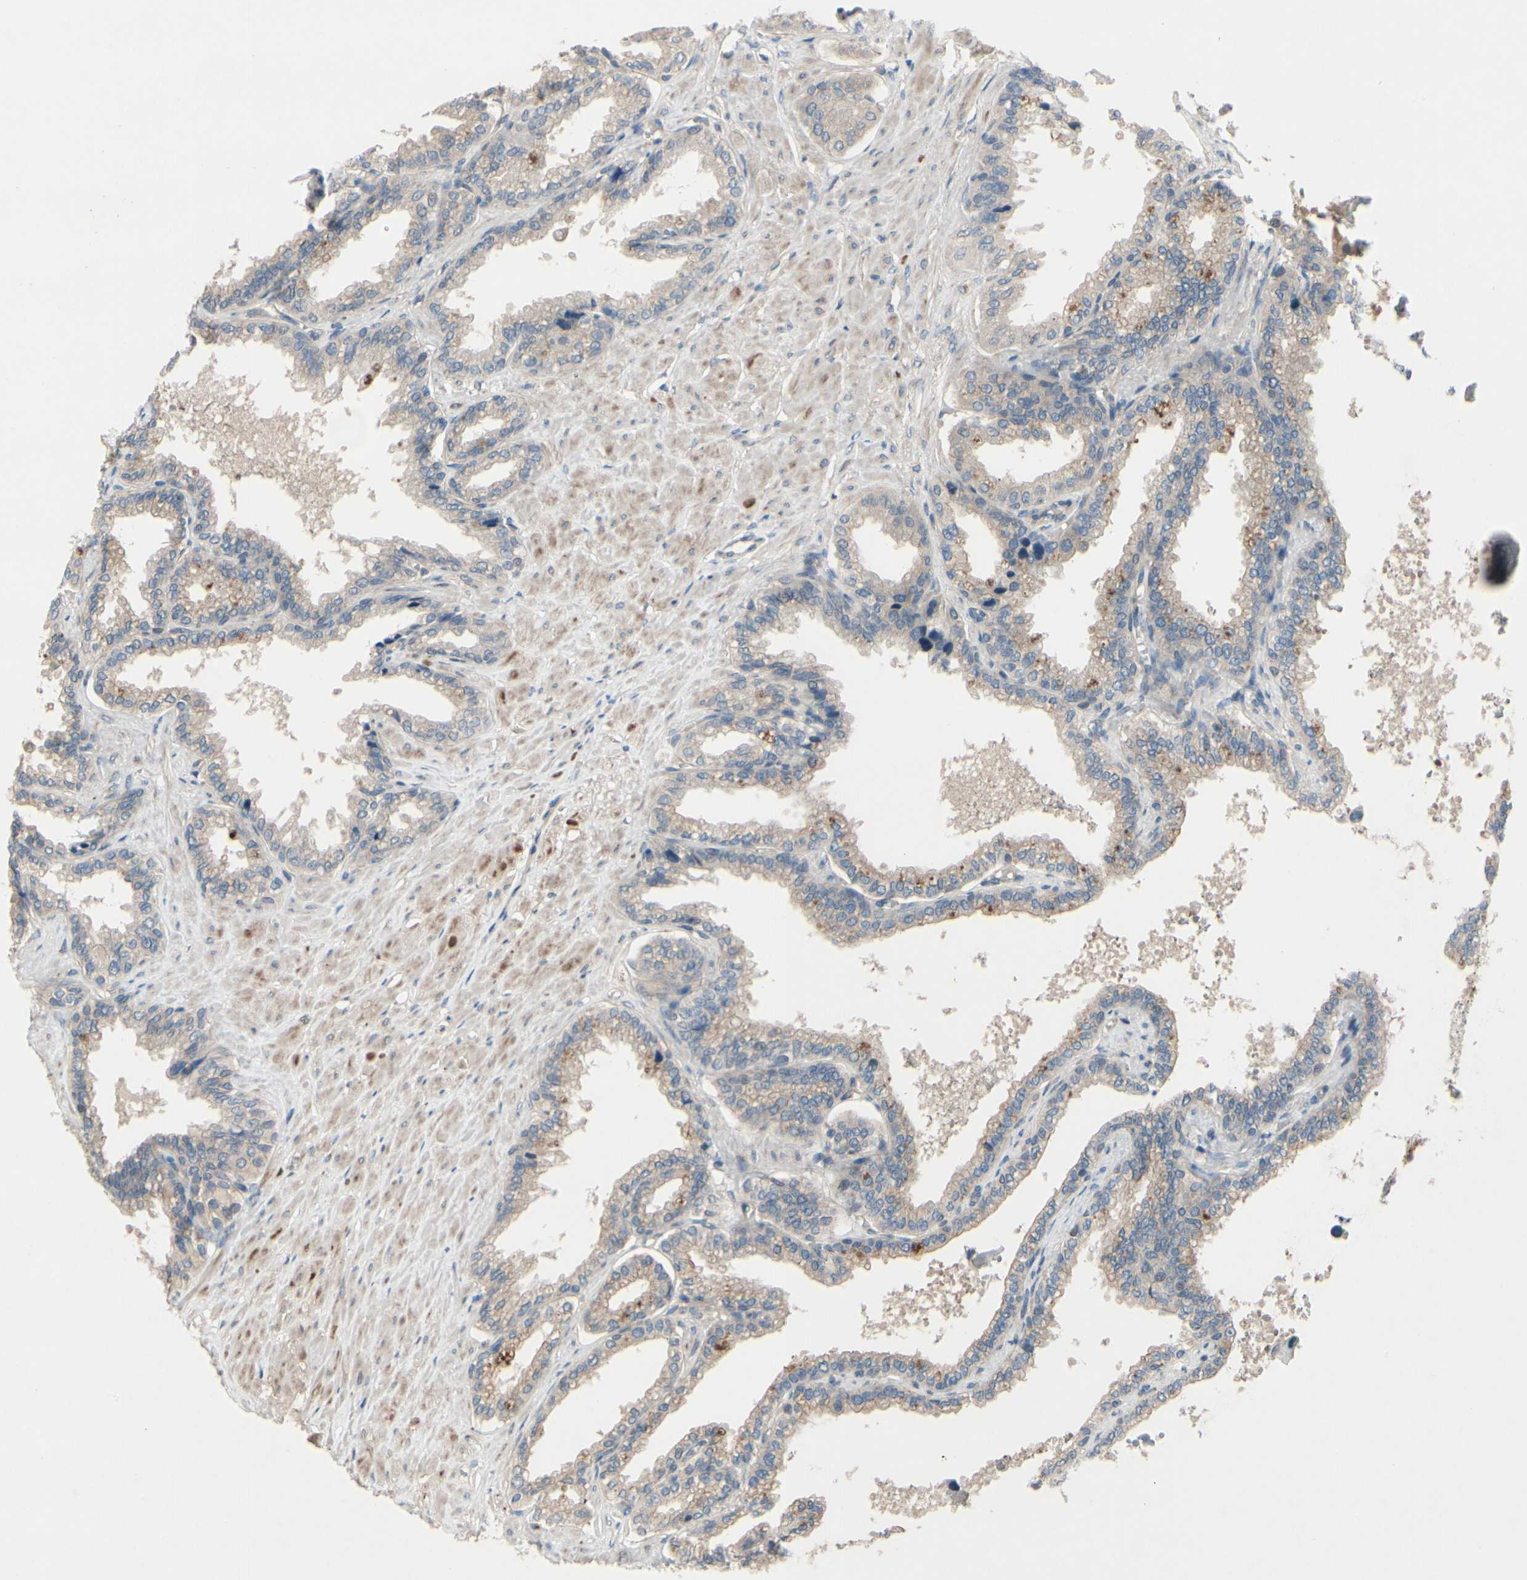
{"staining": {"intensity": "weak", "quantity": ">75%", "location": "cytoplasmic/membranous"}, "tissue": "seminal vesicle", "cell_type": "Glandular cells", "image_type": "normal", "snomed": [{"axis": "morphology", "description": "Normal tissue, NOS"}, {"axis": "topography", "description": "Seminal veicle"}], "caption": "Weak cytoplasmic/membranous protein positivity is present in about >75% of glandular cells in seminal vesicle.", "gene": "ICAM5", "patient": {"sex": "male", "age": 46}}